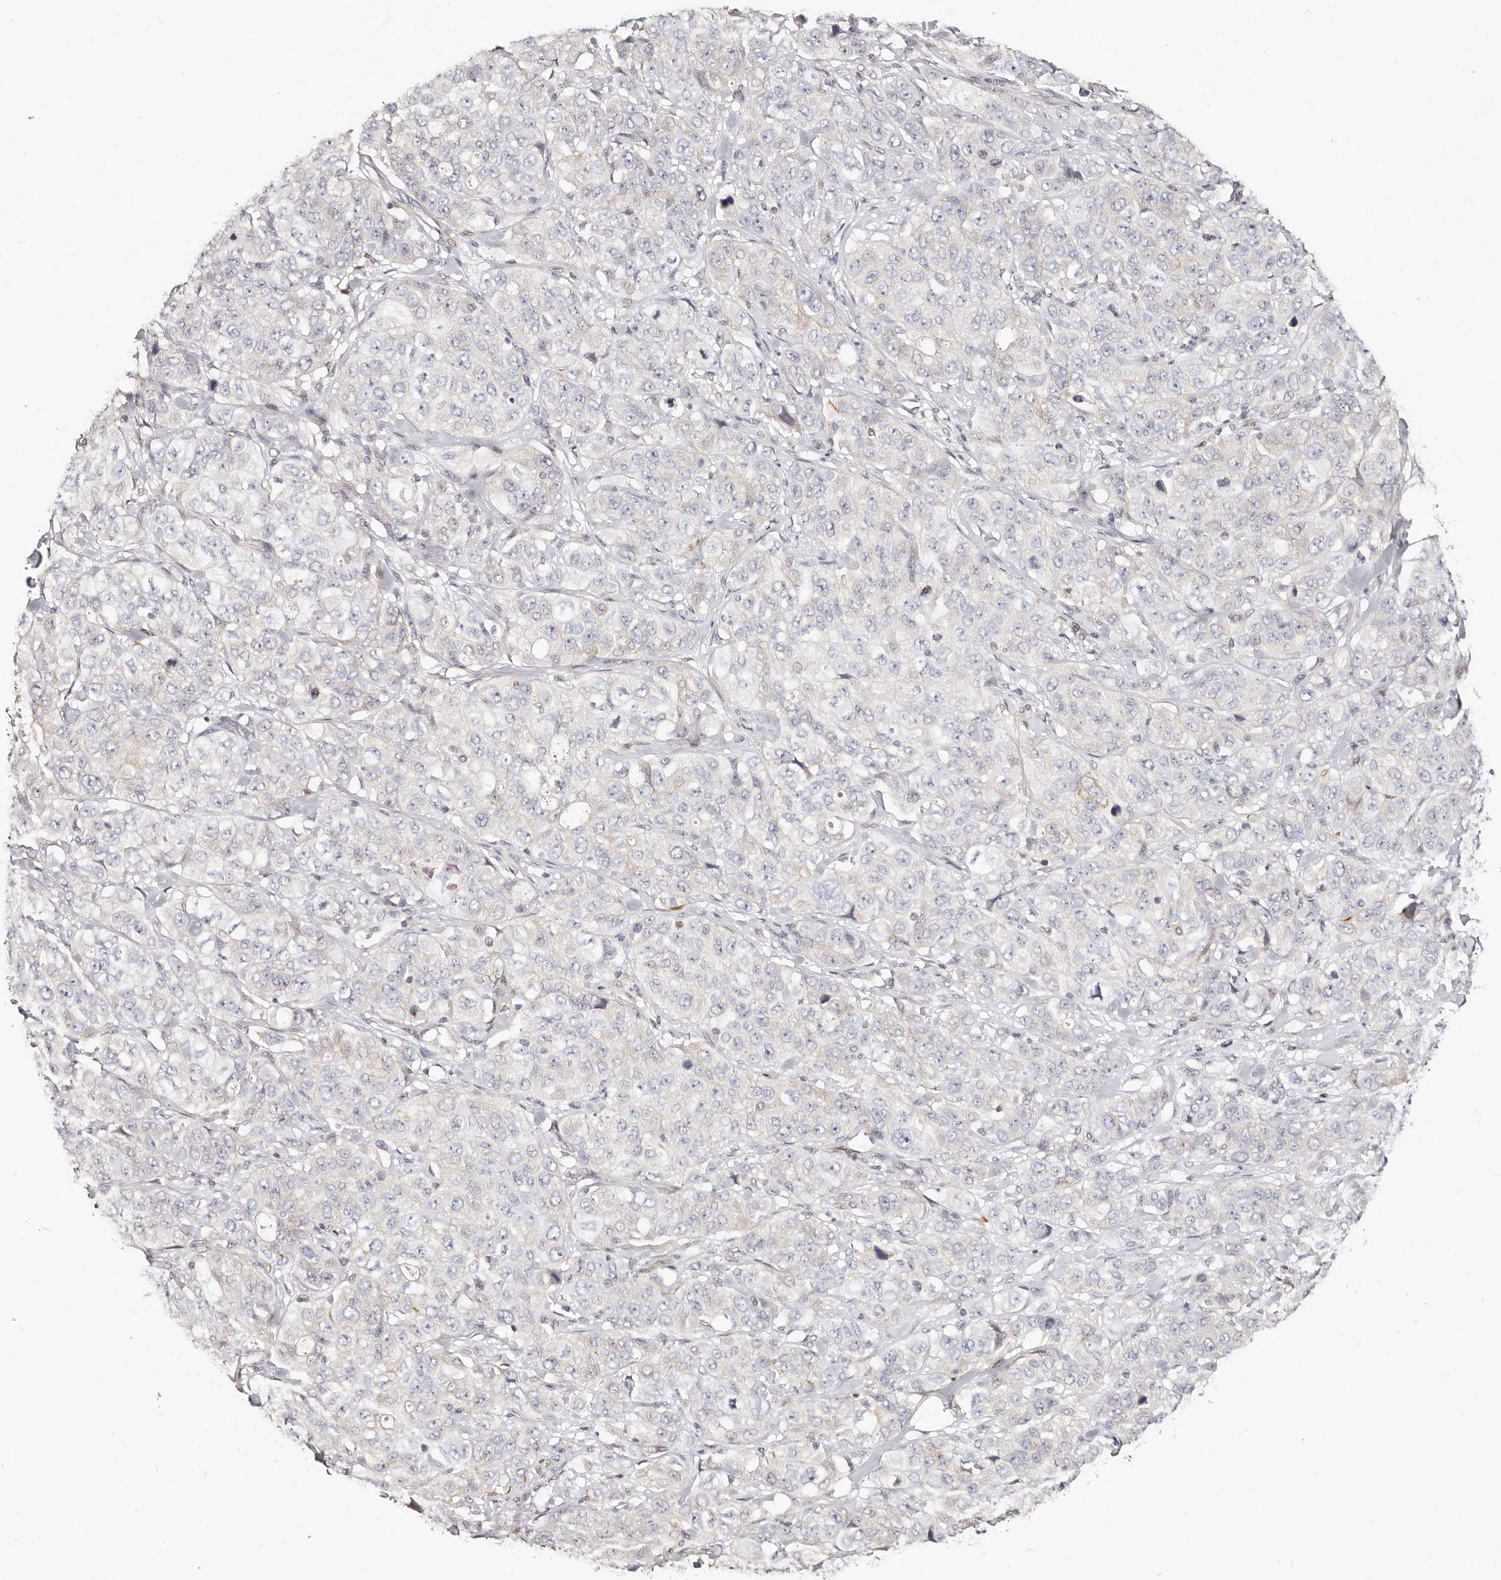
{"staining": {"intensity": "negative", "quantity": "none", "location": "none"}, "tissue": "stomach cancer", "cell_type": "Tumor cells", "image_type": "cancer", "snomed": [{"axis": "morphology", "description": "Adenocarcinoma, NOS"}, {"axis": "topography", "description": "Stomach"}], "caption": "Tumor cells are negative for brown protein staining in stomach cancer (adenocarcinoma). Brightfield microscopy of immunohistochemistry (IHC) stained with DAB (brown) and hematoxylin (blue), captured at high magnification.", "gene": "IQGAP3", "patient": {"sex": "male", "age": 48}}